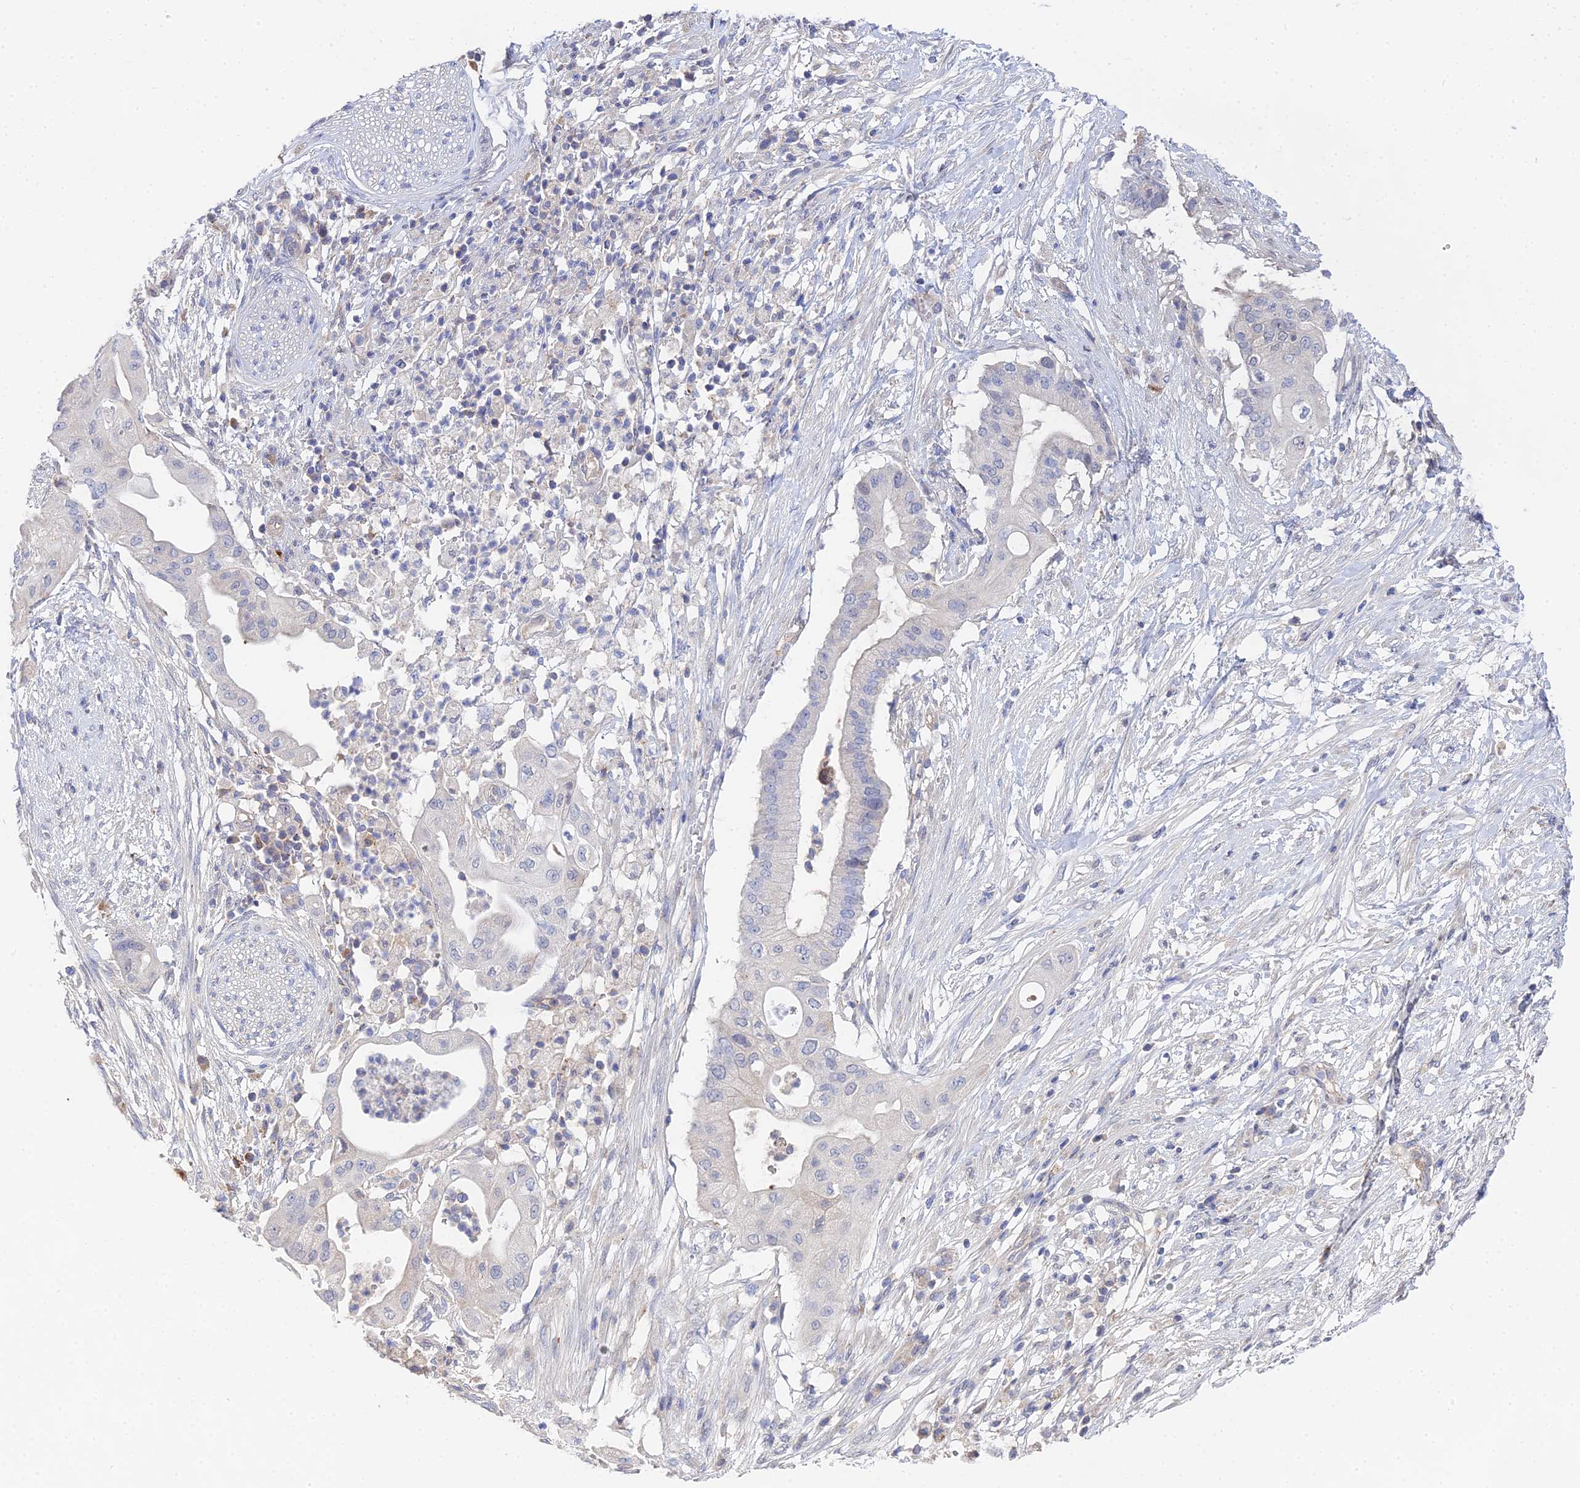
{"staining": {"intensity": "negative", "quantity": "none", "location": "none"}, "tissue": "pancreatic cancer", "cell_type": "Tumor cells", "image_type": "cancer", "snomed": [{"axis": "morphology", "description": "Adenocarcinoma, NOS"}, {"axis": "topography", "description": "Pancreas"}], "caption": "Photomicrograph shows no significant protein expression in tumor cells of pancreatic adenocarcinoma. The staining is performed using DAB (3,3'-diaminobenzidine) brown chromogen with nuclei counter-stained in using hematoxylin.", "gene": "DNAH14", "patient": {"sex": "male", "age": 68}}